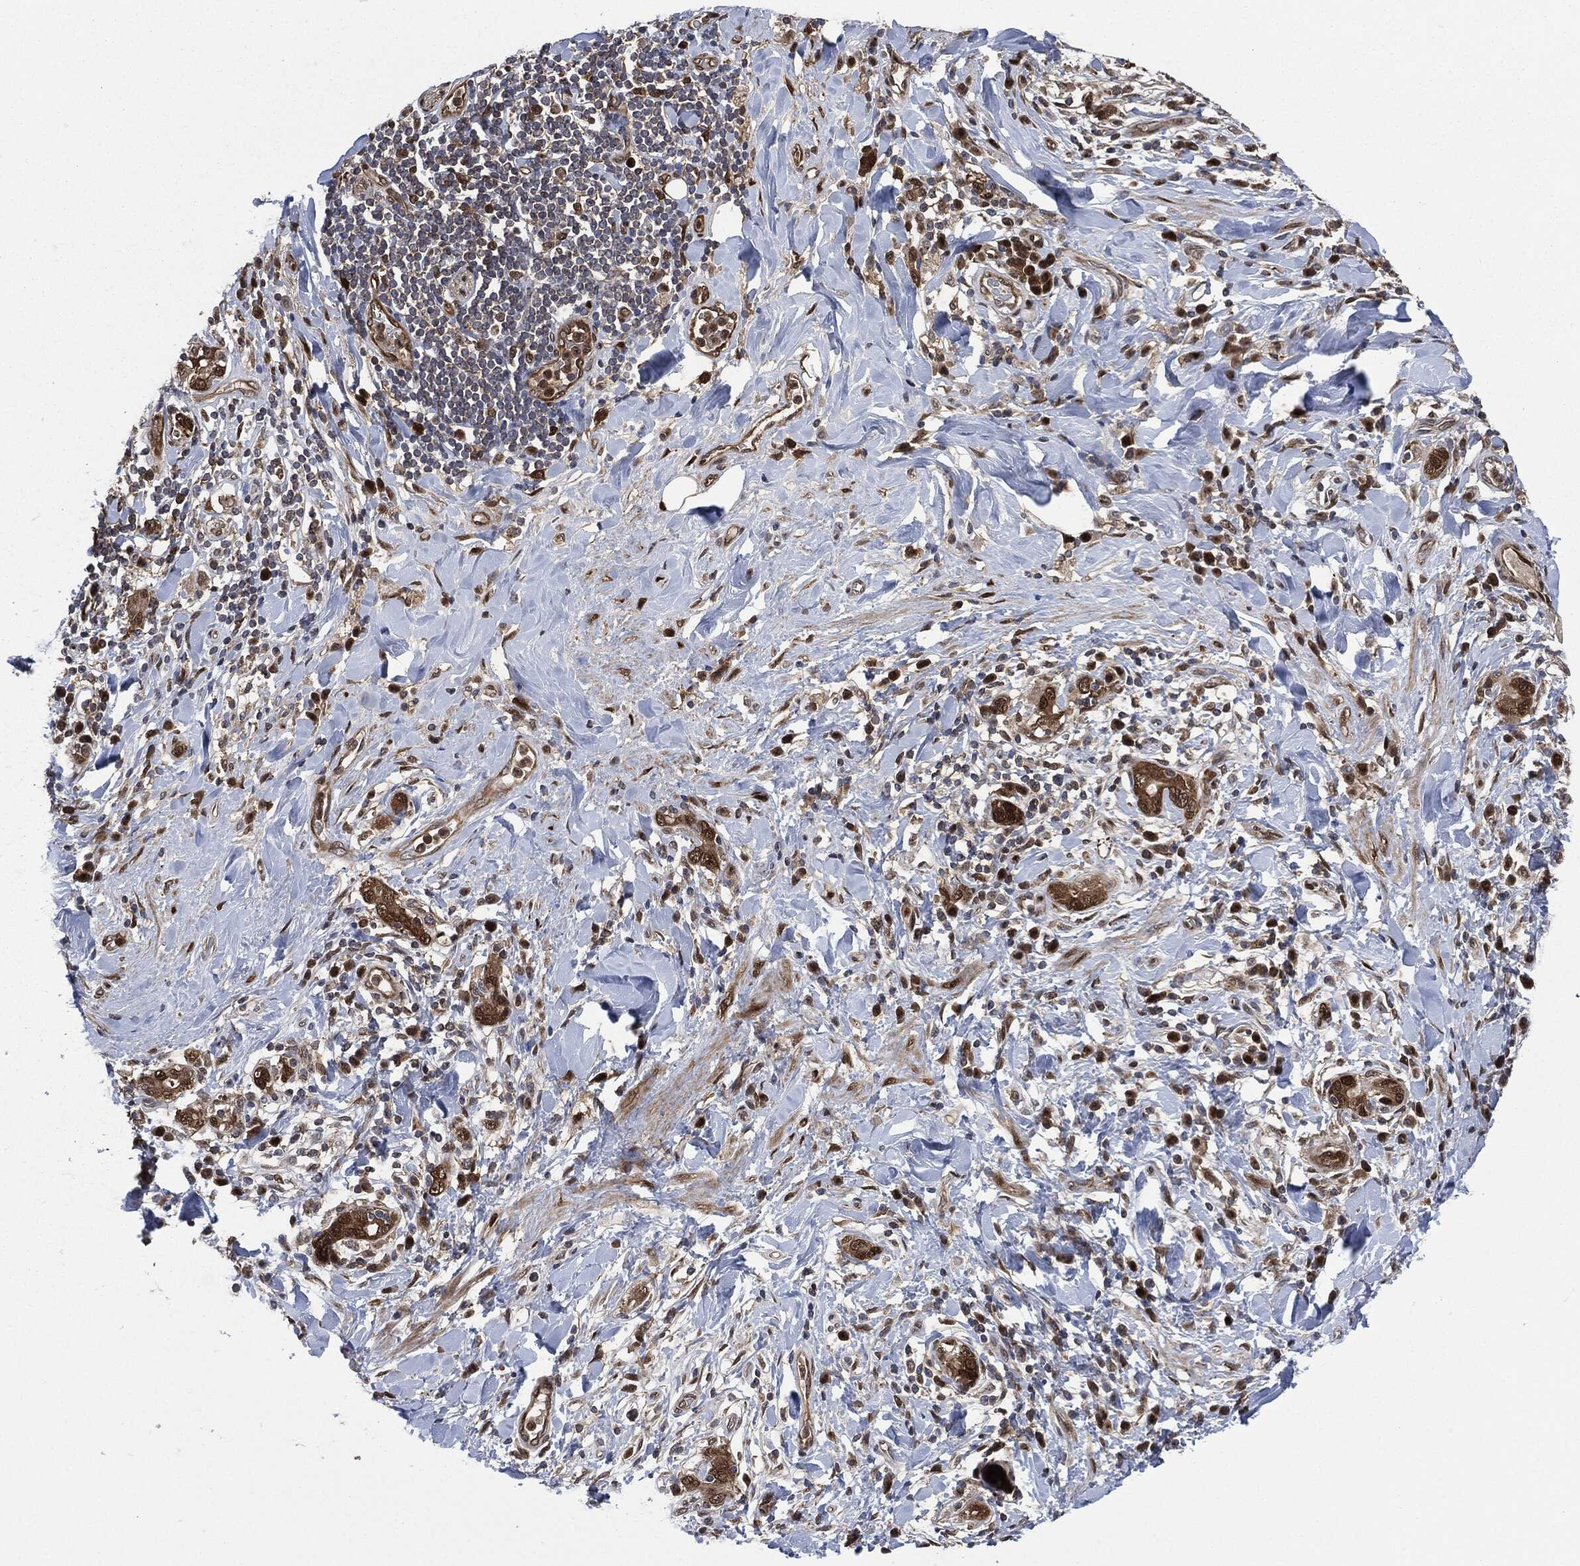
{"staining": {"intensity": "strong", "quantity": ">75%", "location": "cytoplasmic/membranous,nuclear"}, "tissue": "stomach cancer", "cell_type": "Tumor cells", "image_type": "cancer", "snomed": [{"axis": "morphology", "description": "Adenocarcinoma, NOS"}, {"axis": "topography", "description": "Stomach"}], "caption": "Tumor cells reveal strong cytoplasmic/membranous and nuclear positivity in approximately >75% of cells in stomach adenocarcinoma. (Brightfield microscopy of DAB IHC at high magnification).", "gene": "DCTN1", "patient": {"sex": "male", "age": 79}}